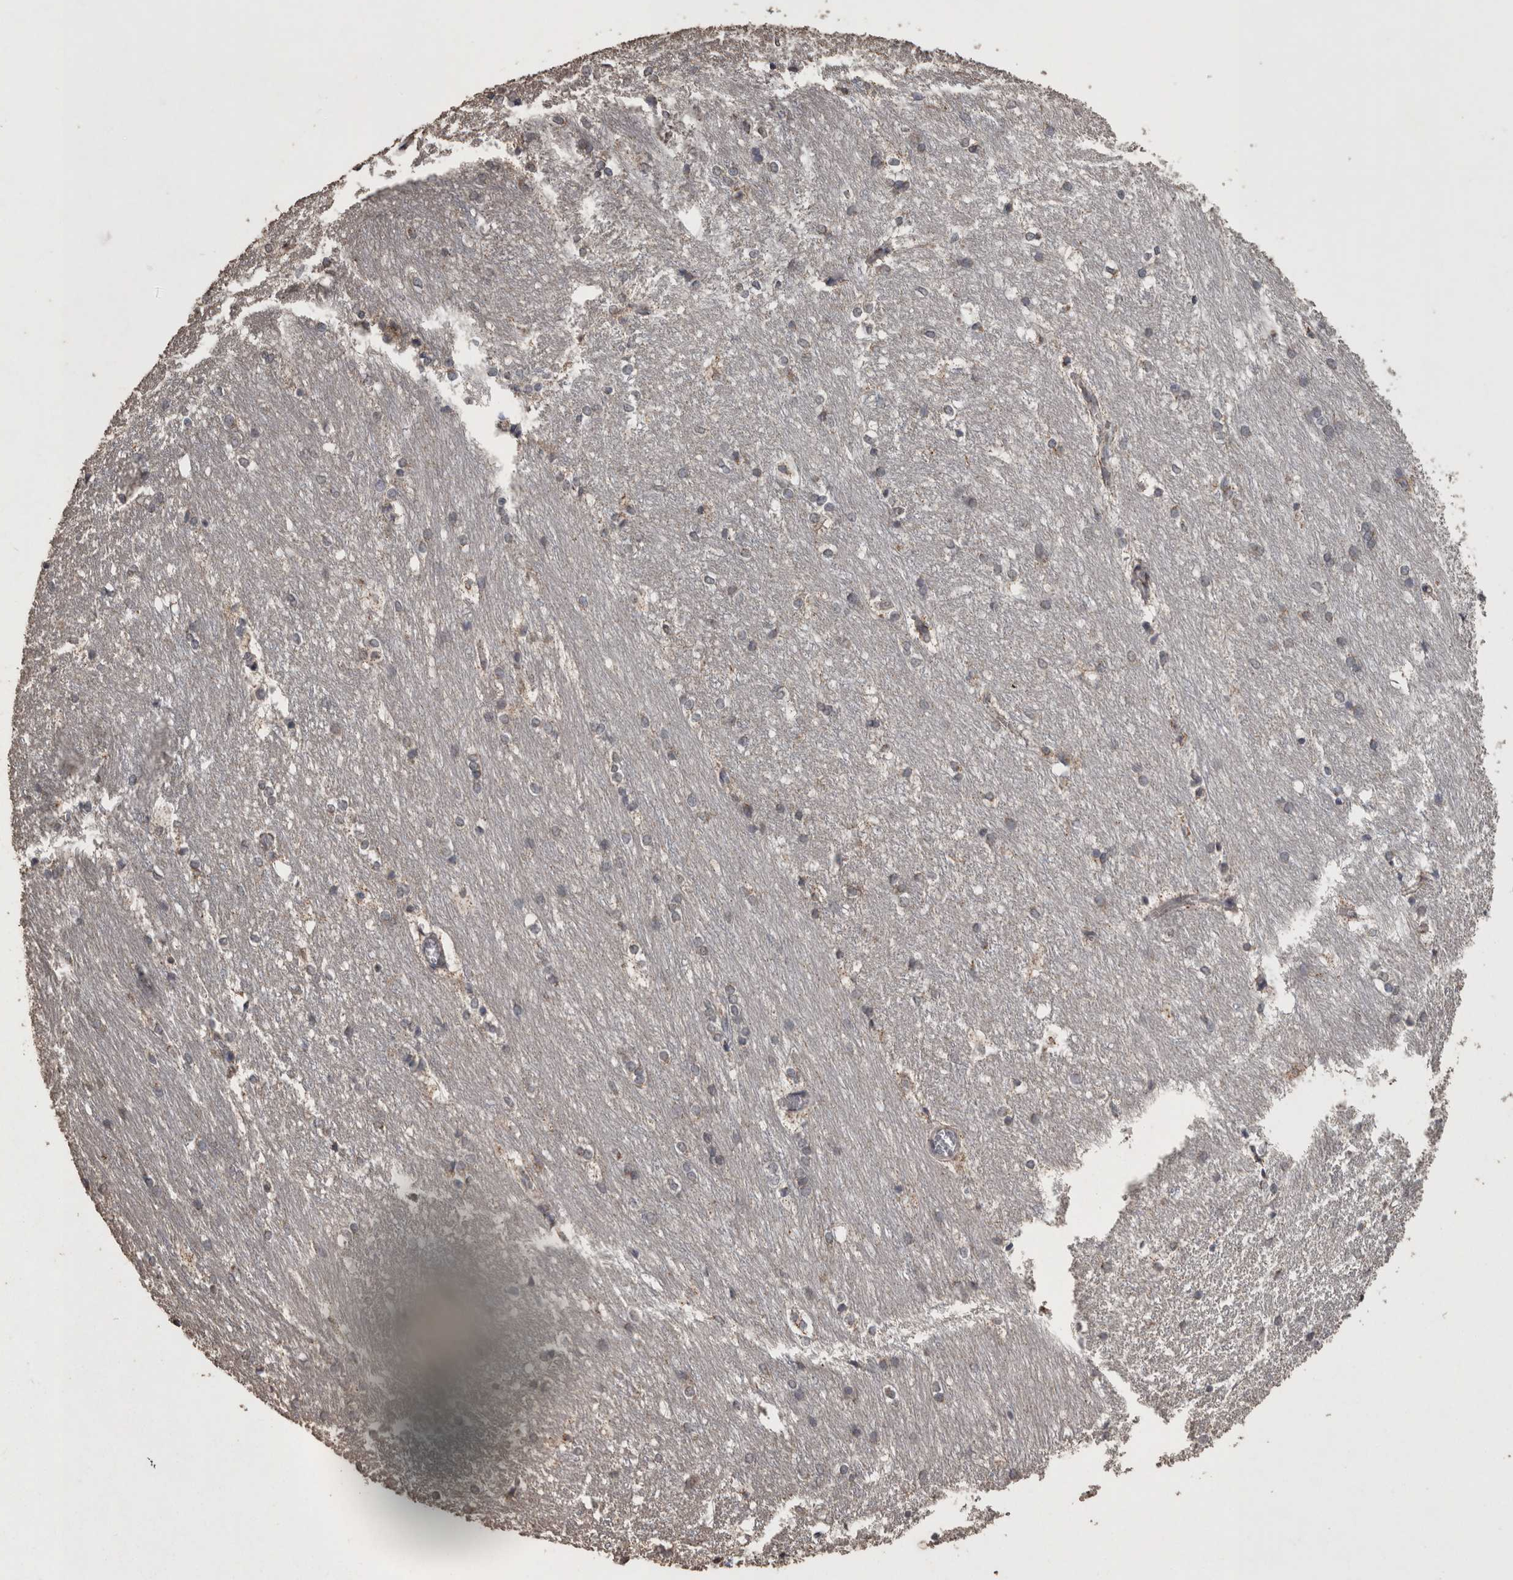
{"staining": {"intensity": "moderate", "quantity": "25%-75%", "location": "cytoplasmic/membranous"}, "tissue": "caudate", "cell_type": "Glial cells", "image_type": "normal", "snomed": [{"axis": "morphology", "description": "Normal tissue, NOS"}, {"axis": "topography", "description": "Lateral ventricle wall"}], "caption": "Human caudate stained with a brown dye reveals moderate cytoplasmic/membranous positive staining in approximately 25%-75% of glial cells.", "gene": "ACADM", "patient": {"sex": "female", "age": 19}}